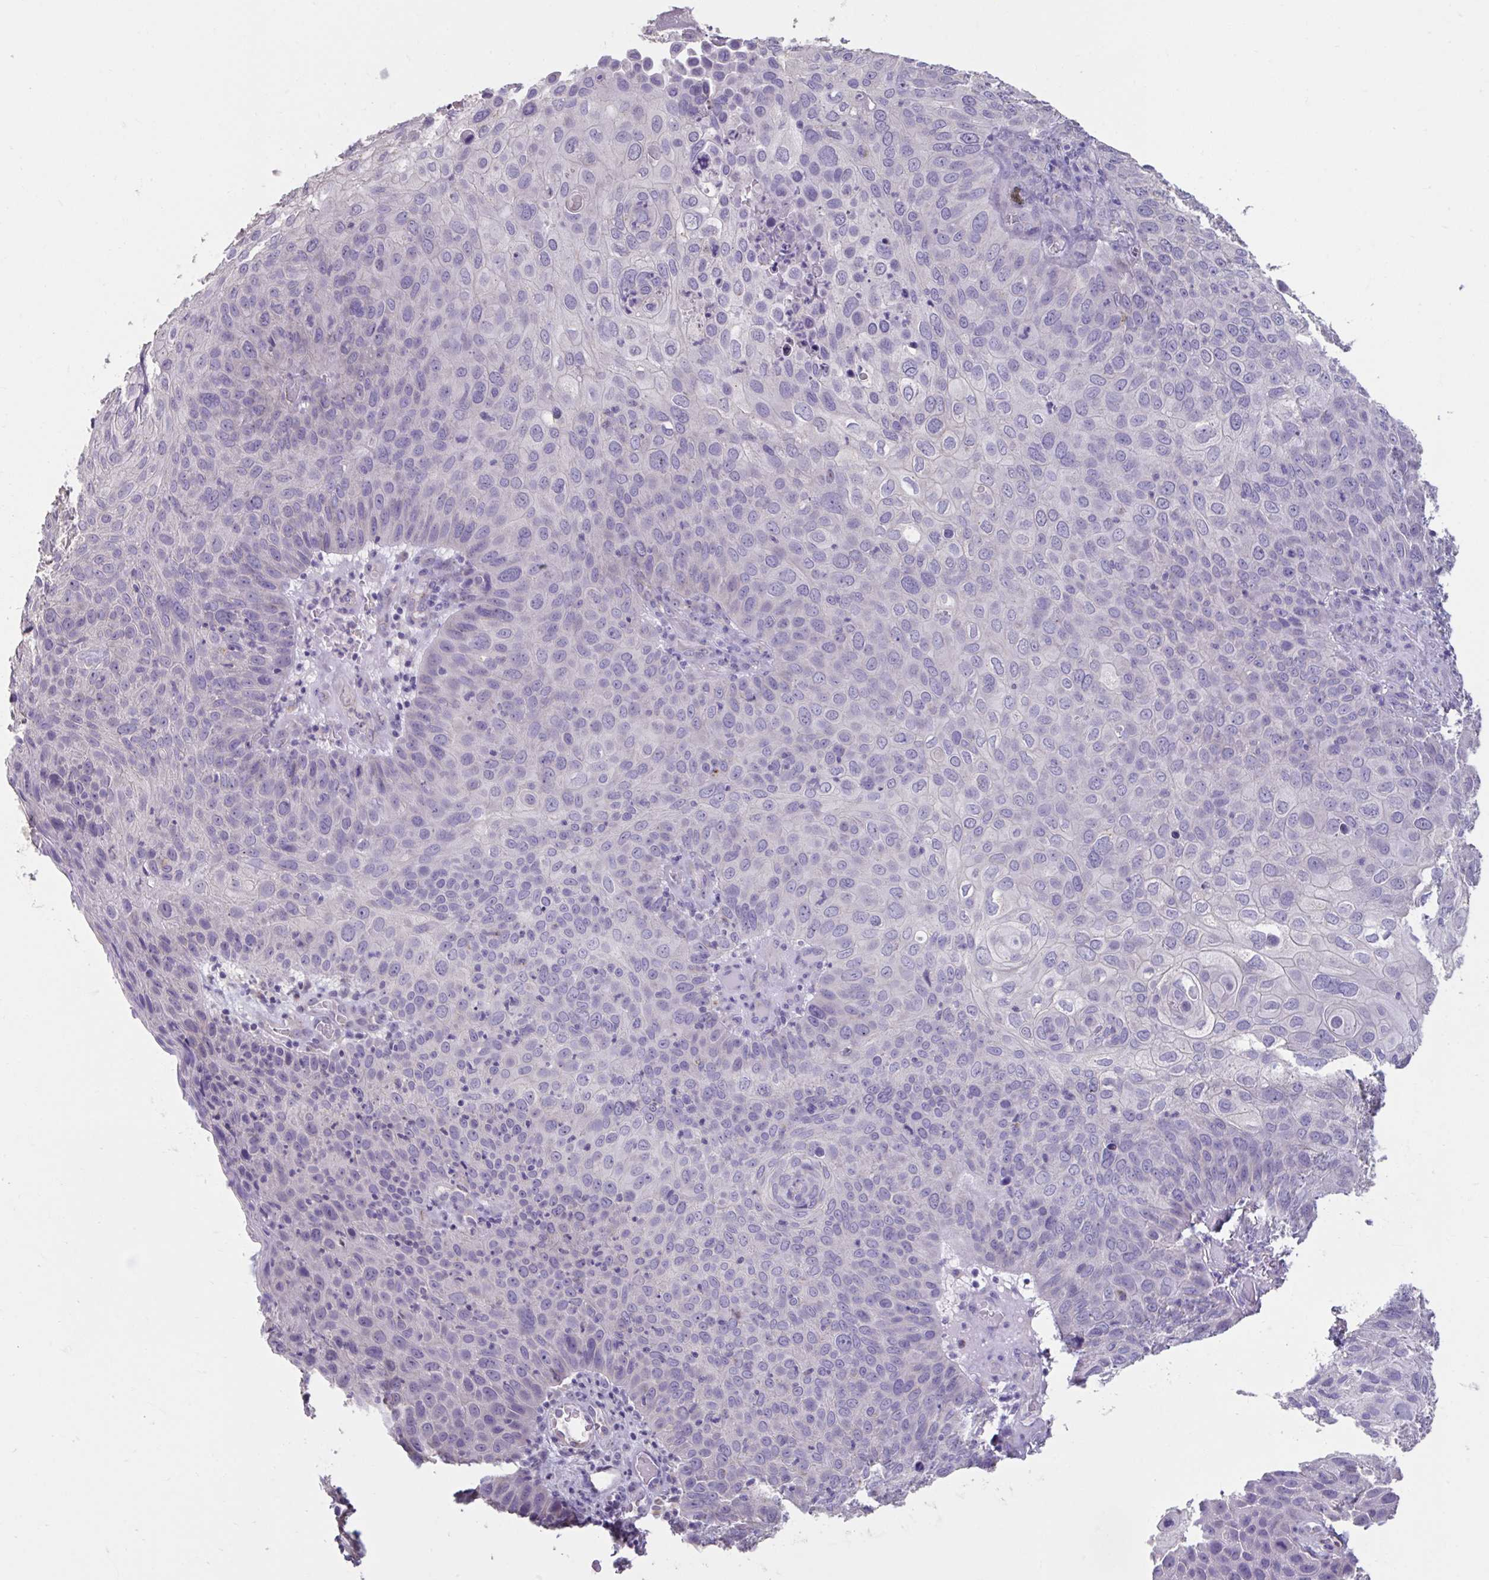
{"staining": {"intensity": "negative", "quantity": "none", "location": "none"}, "tissue": "skin cancer", "cell_type": "Tumor cells", "image_type": "cancer", "snomed": [{"axis": "morphology", "description": "Squamous cell carcinoma, NOS"}, {"axis": "topography", "description": "Skin"}], "caption": "Tumor cells show no significant protein expression in skin cancer.", "gene": "GPR162", "patient": {"sex": "male", "age": 87}}